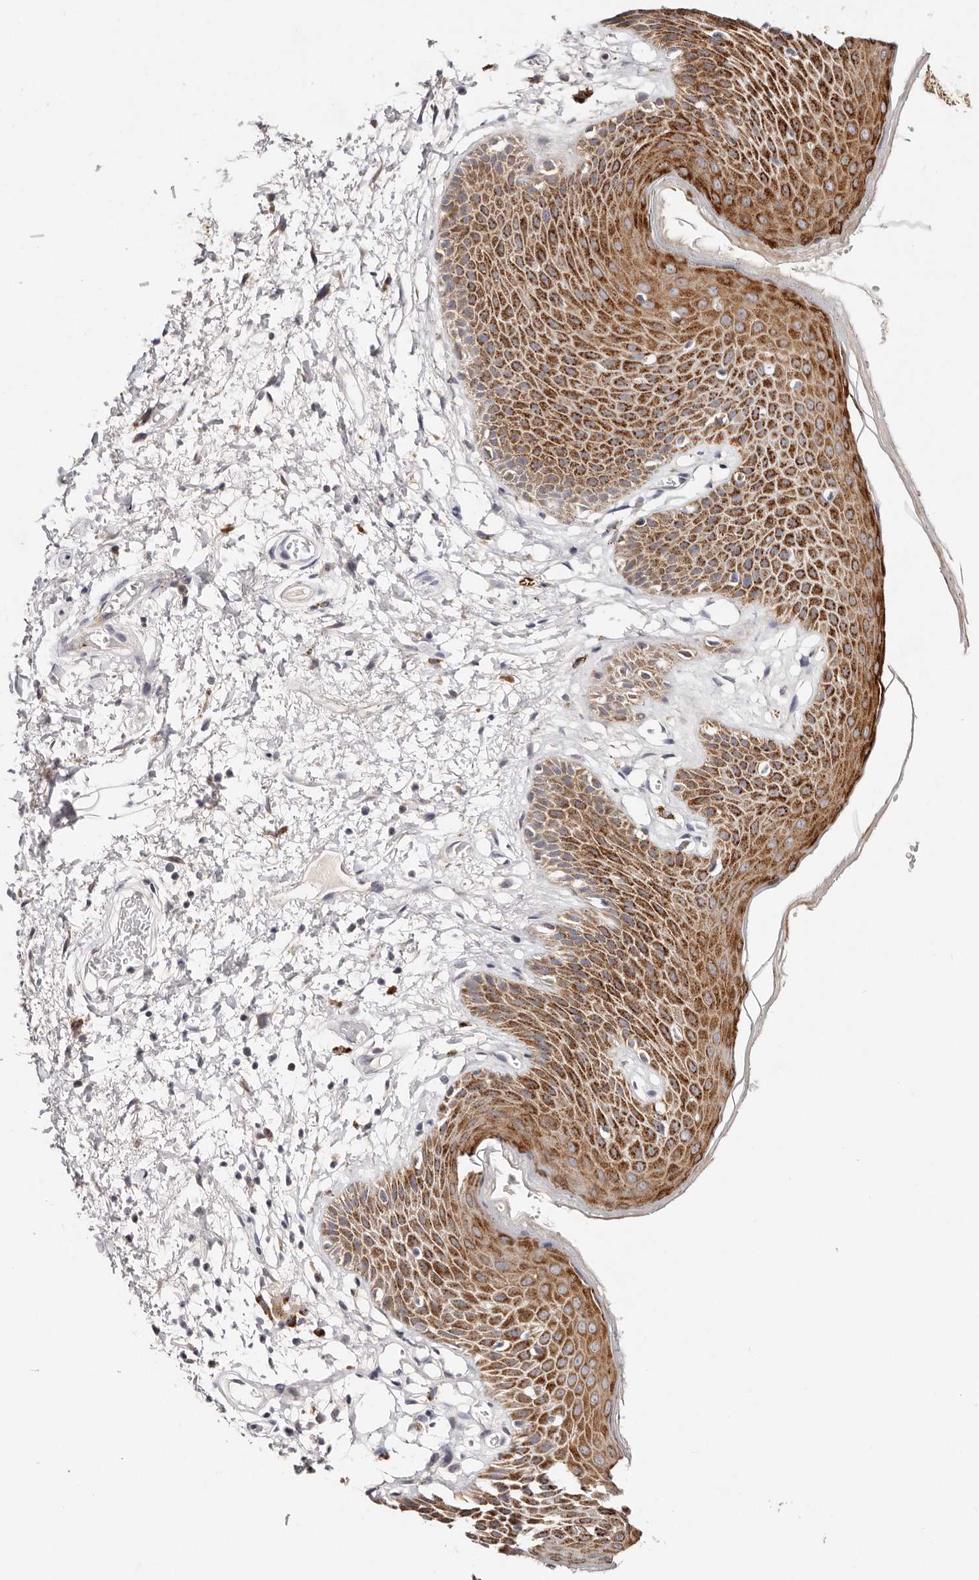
{"staining": {"intensity": "strong", "quantity": ">75%", "location": "cytoplasmic/membranous"}, "tissue": "skin", "cell_type": "Epidermal cells", "image_type": "normal", "snomed": [{"axis": "morphology", "description": "Normal tissue, NOS"}, {"axis": "topography", "description": "Anal"}], "caption": "A high-resolution image shows IHC staining of unremarkable skin, which shows strong cytoplasmic/membranous expression in approximately >75% of epidermal cells.", "gene": "VIPAS39", "patient": {"sex": "male", "age": 74}}